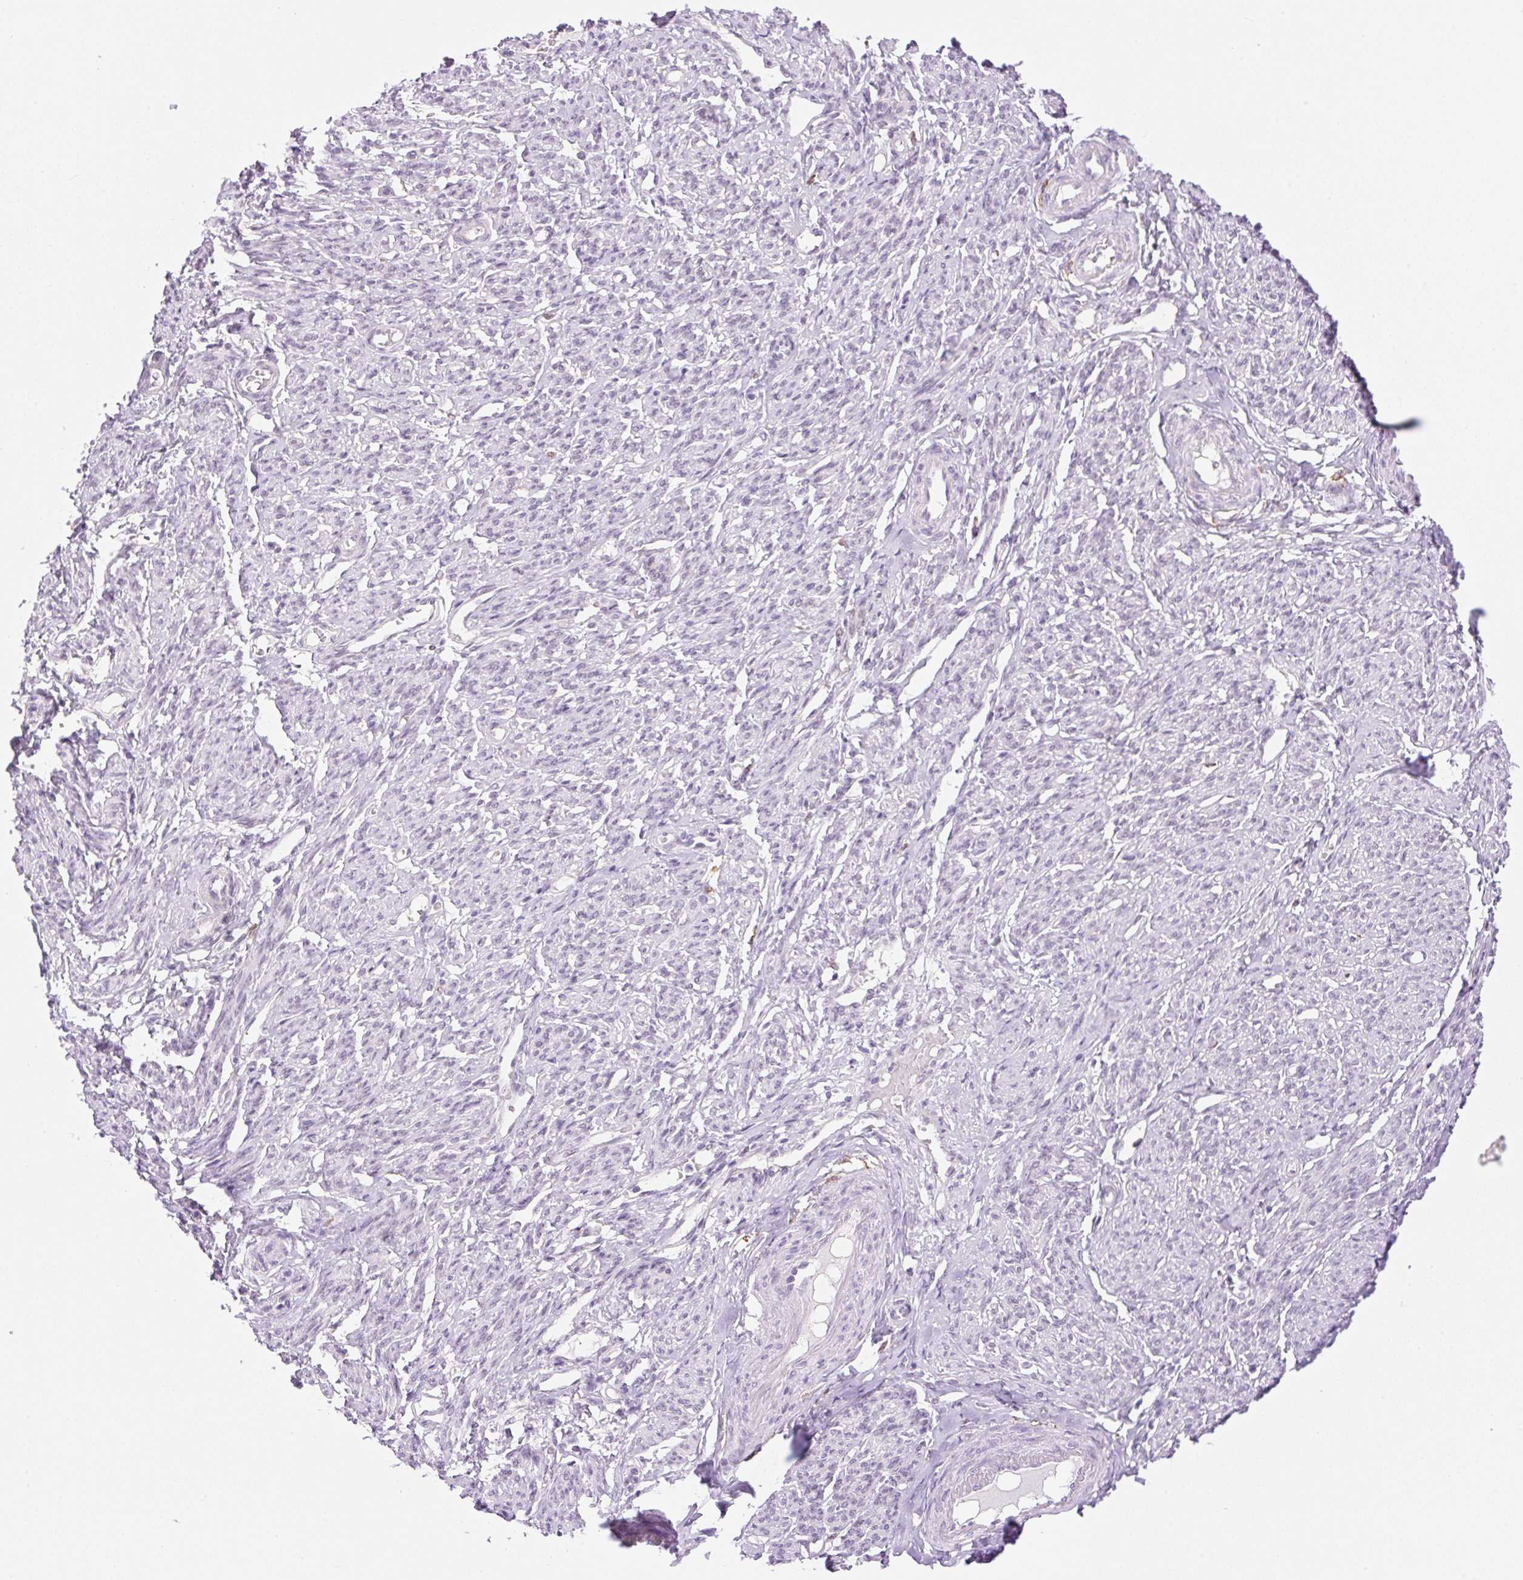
{"staining": {"intensity": "negative", "quantity": "none", "location": "none"}, "tissue": "smooth muscle", "cell_type": "Smooth muscle cells", "image_type": "normal", "snomed": [{"axis": "morphology", "description": "Normal tissue, NOS"}, {"axis": "topography", "description": "Smooth muscle"}], "caption": "DAB (3,3'-diaminobenzidine) immunohistochemical staining of unremarkable human smooth muscle demonstrates no significant expression in smooth muscle cells.", "gene": "PALM3", "patient": {"sex": "female", "age": 65}}